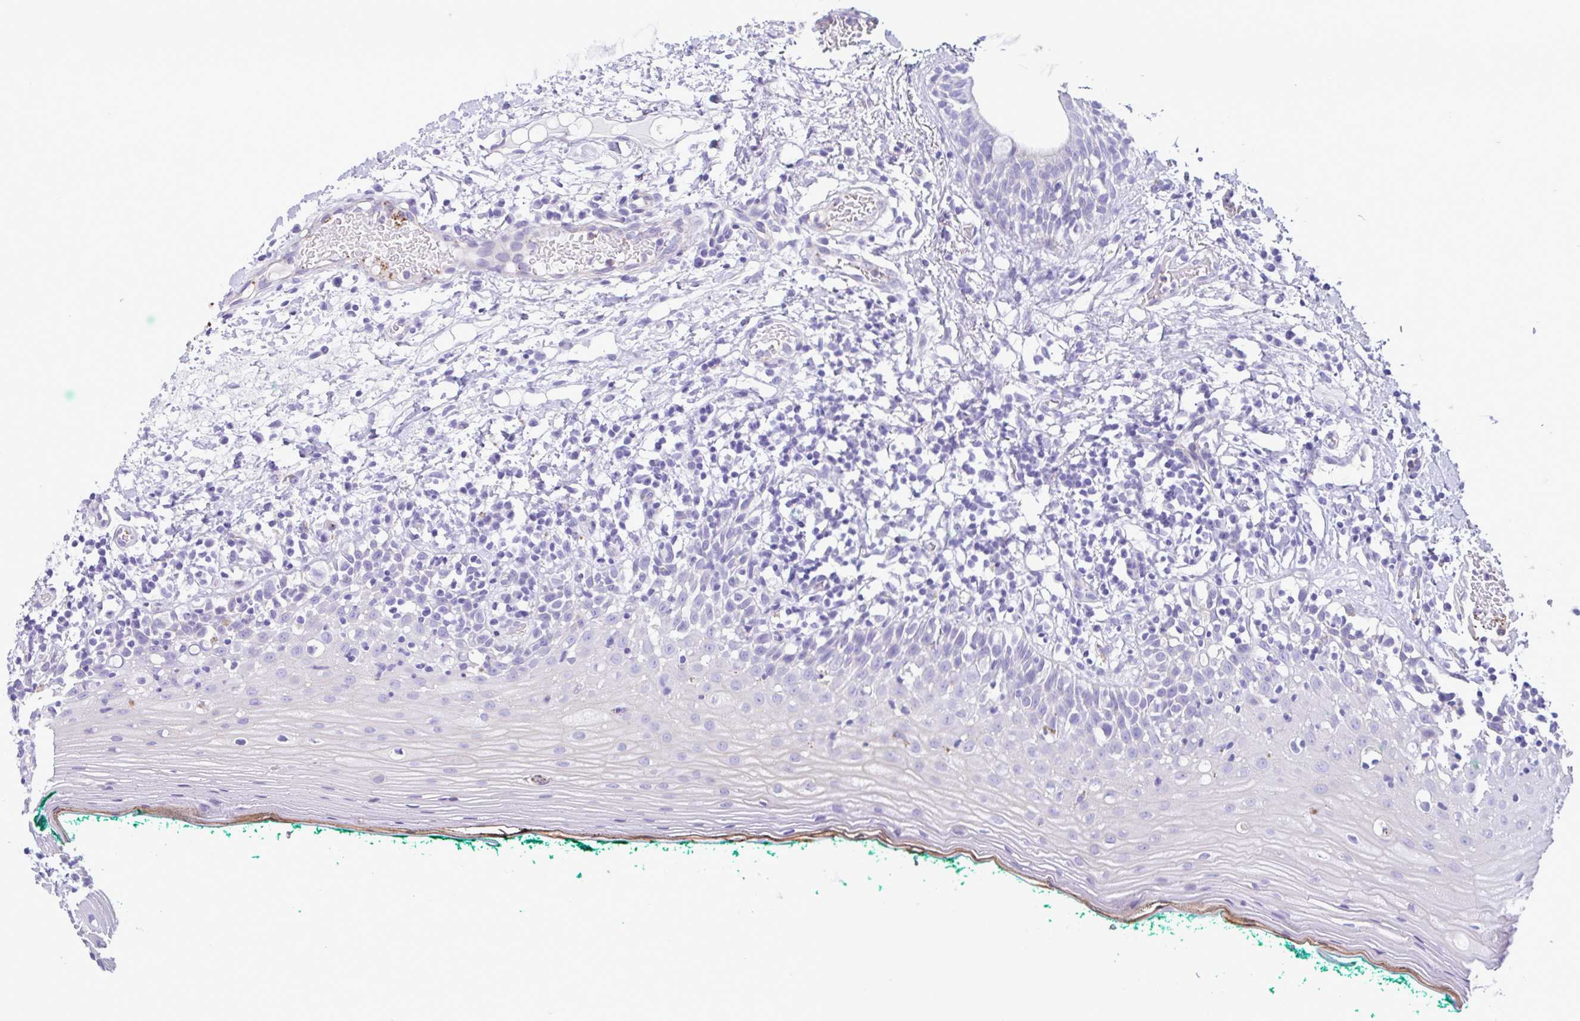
{"staining": {"intensity": "negative", "quantity": "none", "location": "none"}, "tissue": "oral mucosa", "cell_type": "Squamous epithelial cells", "image_type": "normal", "snomed": [{"axis": "morphology", "description": "Normal tissue, NOS"}, {"axis": "topography", "description": "Oral tissue"}], "caption": "Immunohistochemical staining of unremarkable oral mucosa reveals no significant staining in squamous epithelial cells.", "gene": "CYP11B1", "patient": {"sex": "female", "age": 83}}